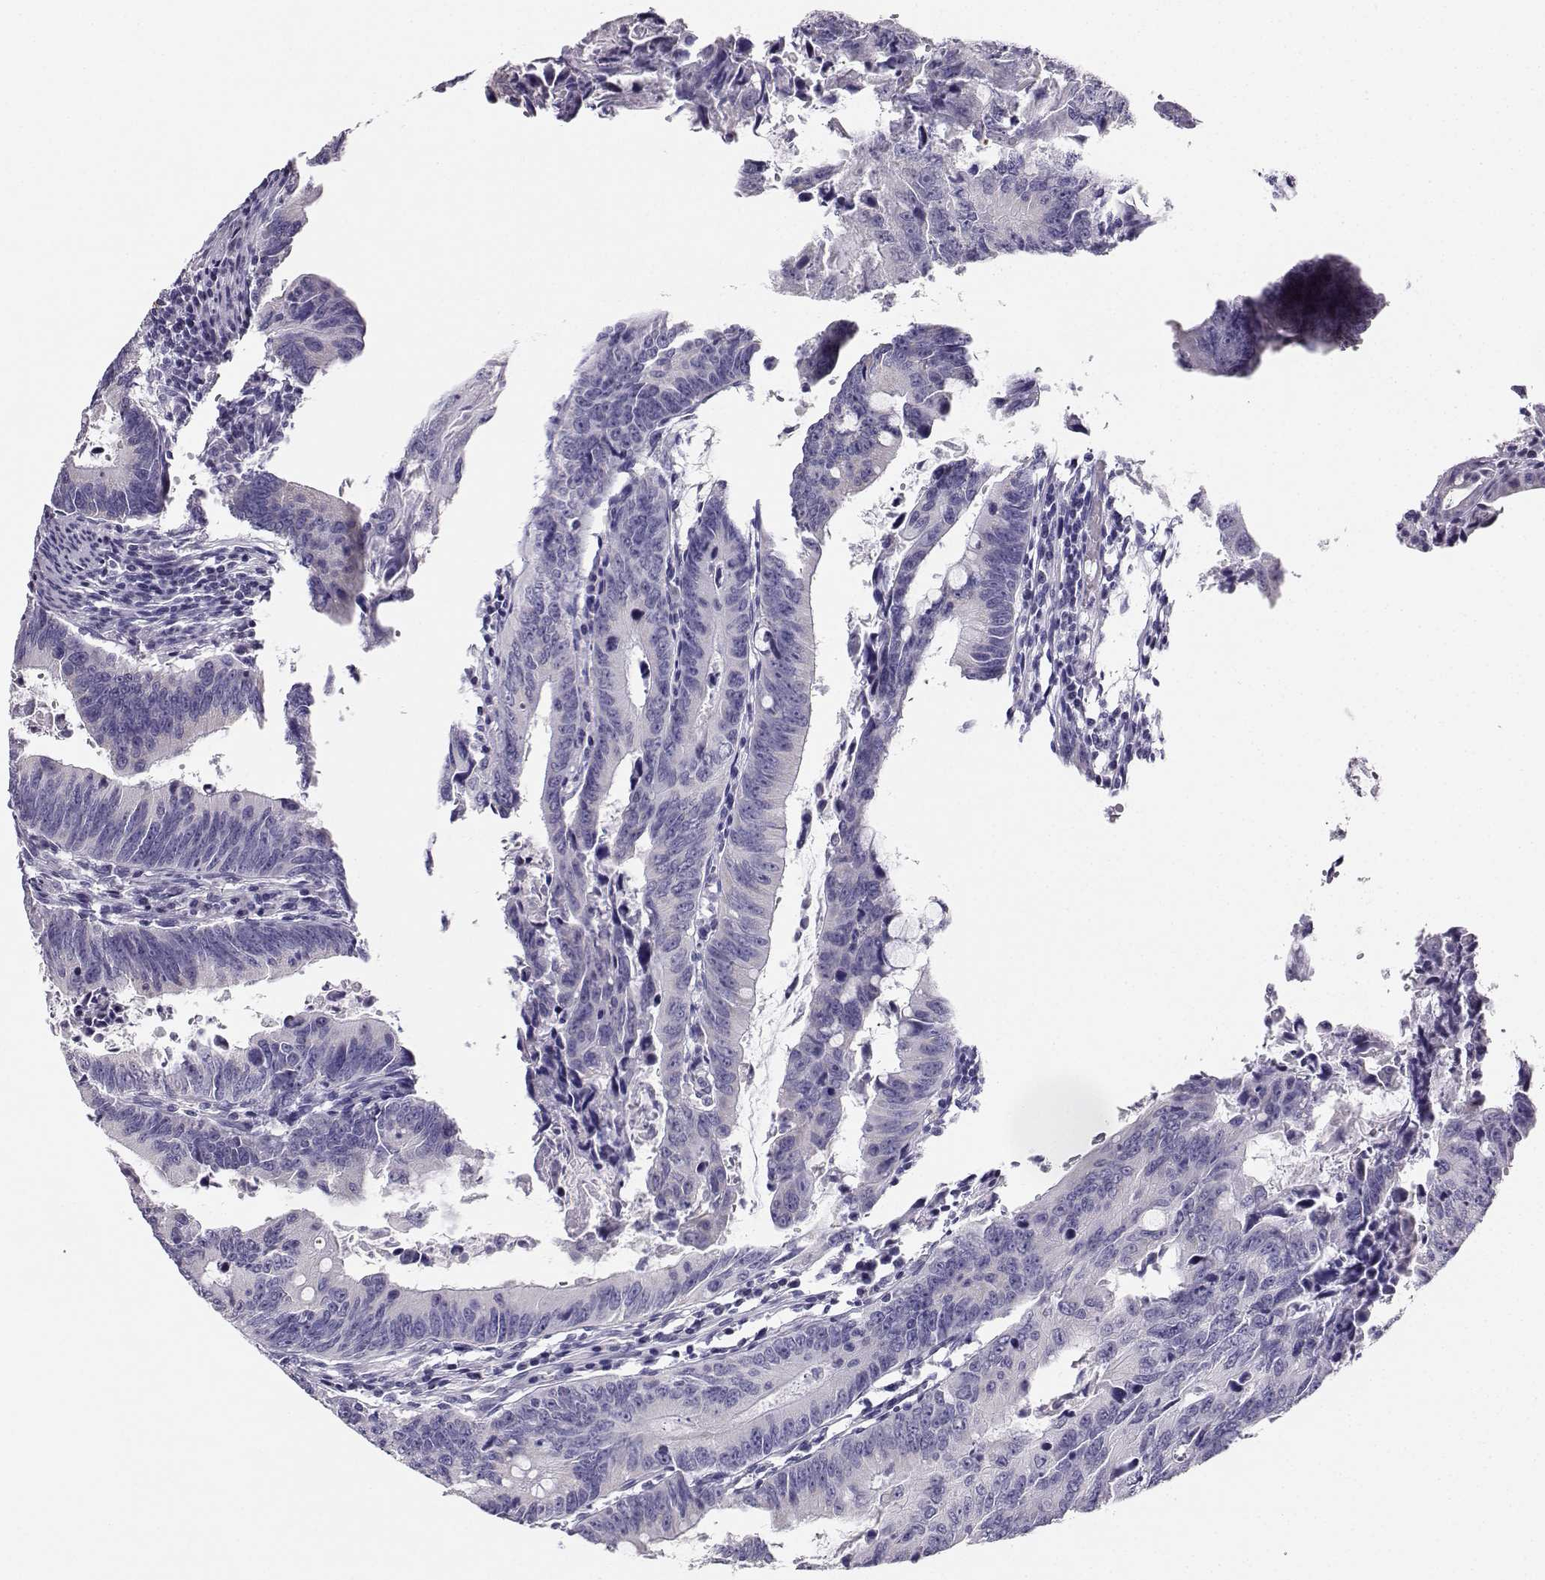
{"staining": {"intensity": "negative", "quantity": "none", "location": "none"}, "tissue": "colorectal cancer", "cell_type": "Tumor cells", "image_type": "cancer", "snomed": [{"axis": "morphology", "description": "Adenocarcinoma, NOS"}, {"axis": "topography", "description": "Colon"}], "caption": "High power microscopy photomicrograph of an immunohistochemistry (IHC) micrograph of adenocarcinoma (colorectal), revealing no significant positivity in tumor cells.", "gene": "AVP", "patient": {"sex": "female", "age": 87}}